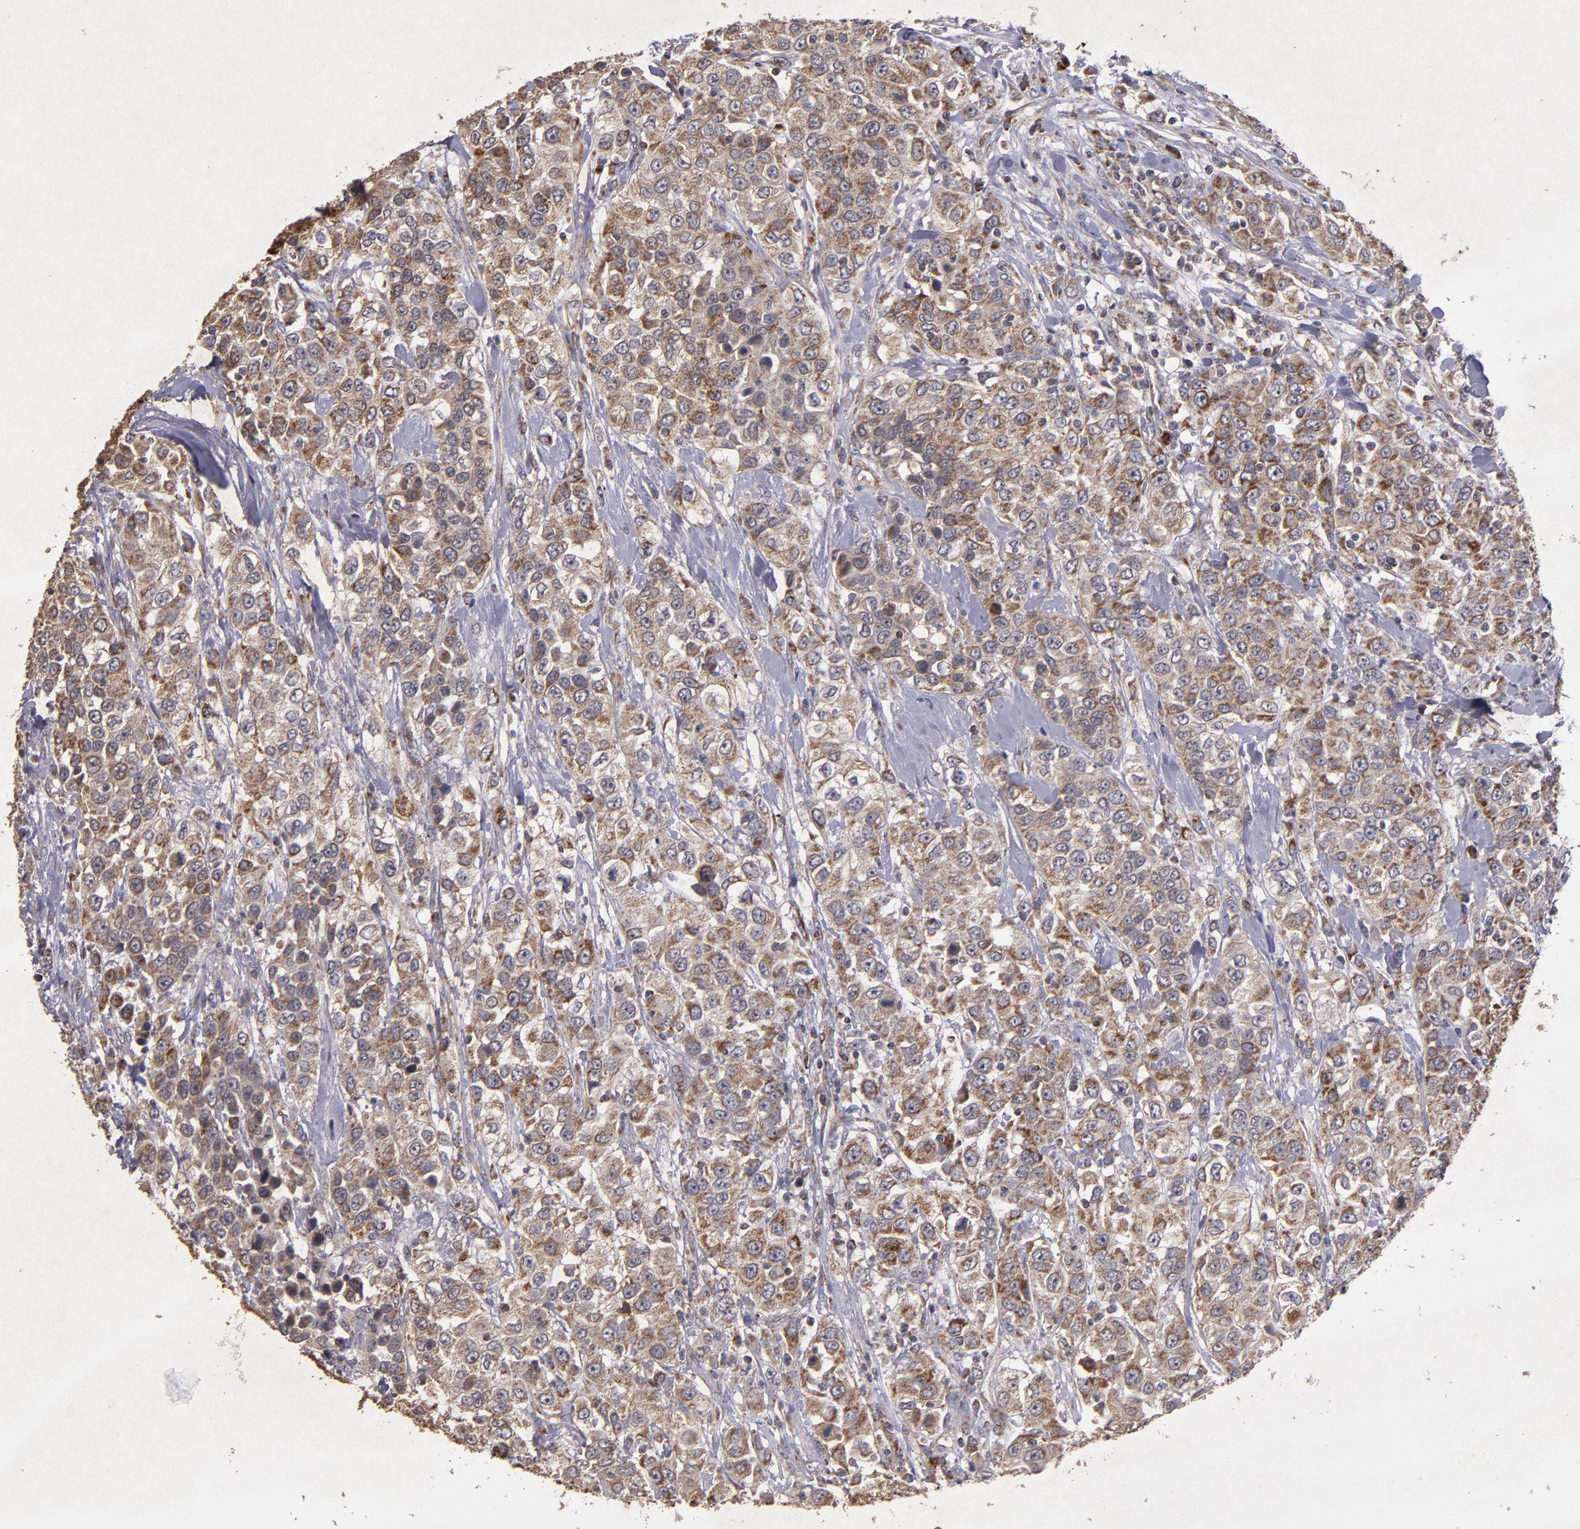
{"staining": {"intensity": "moderate", "quantity": ">75%", "location": "cytoplasmic/membranous"}, "tissue": "urothelial cancer", "cell_type": "Tumor cells", "image_type": "cancer", "snomed": [{"axis": "morphology", "description": "Urothelial carcinoma, High grade"}, {"axis": "topography", "description": "Urinary bladder"}], "caption": "Immunohistochemistry of urothelial cancer shows medium levels of moderate cytoplasmic/membranous staining in about >75% of tumor cells. Using DAB (brown) and hematoxylin (blue) stains, captured at high magnification using brightfield microscopy.", "gene": "TIMM9", "patient": {"sex": "female", "age": 80}}